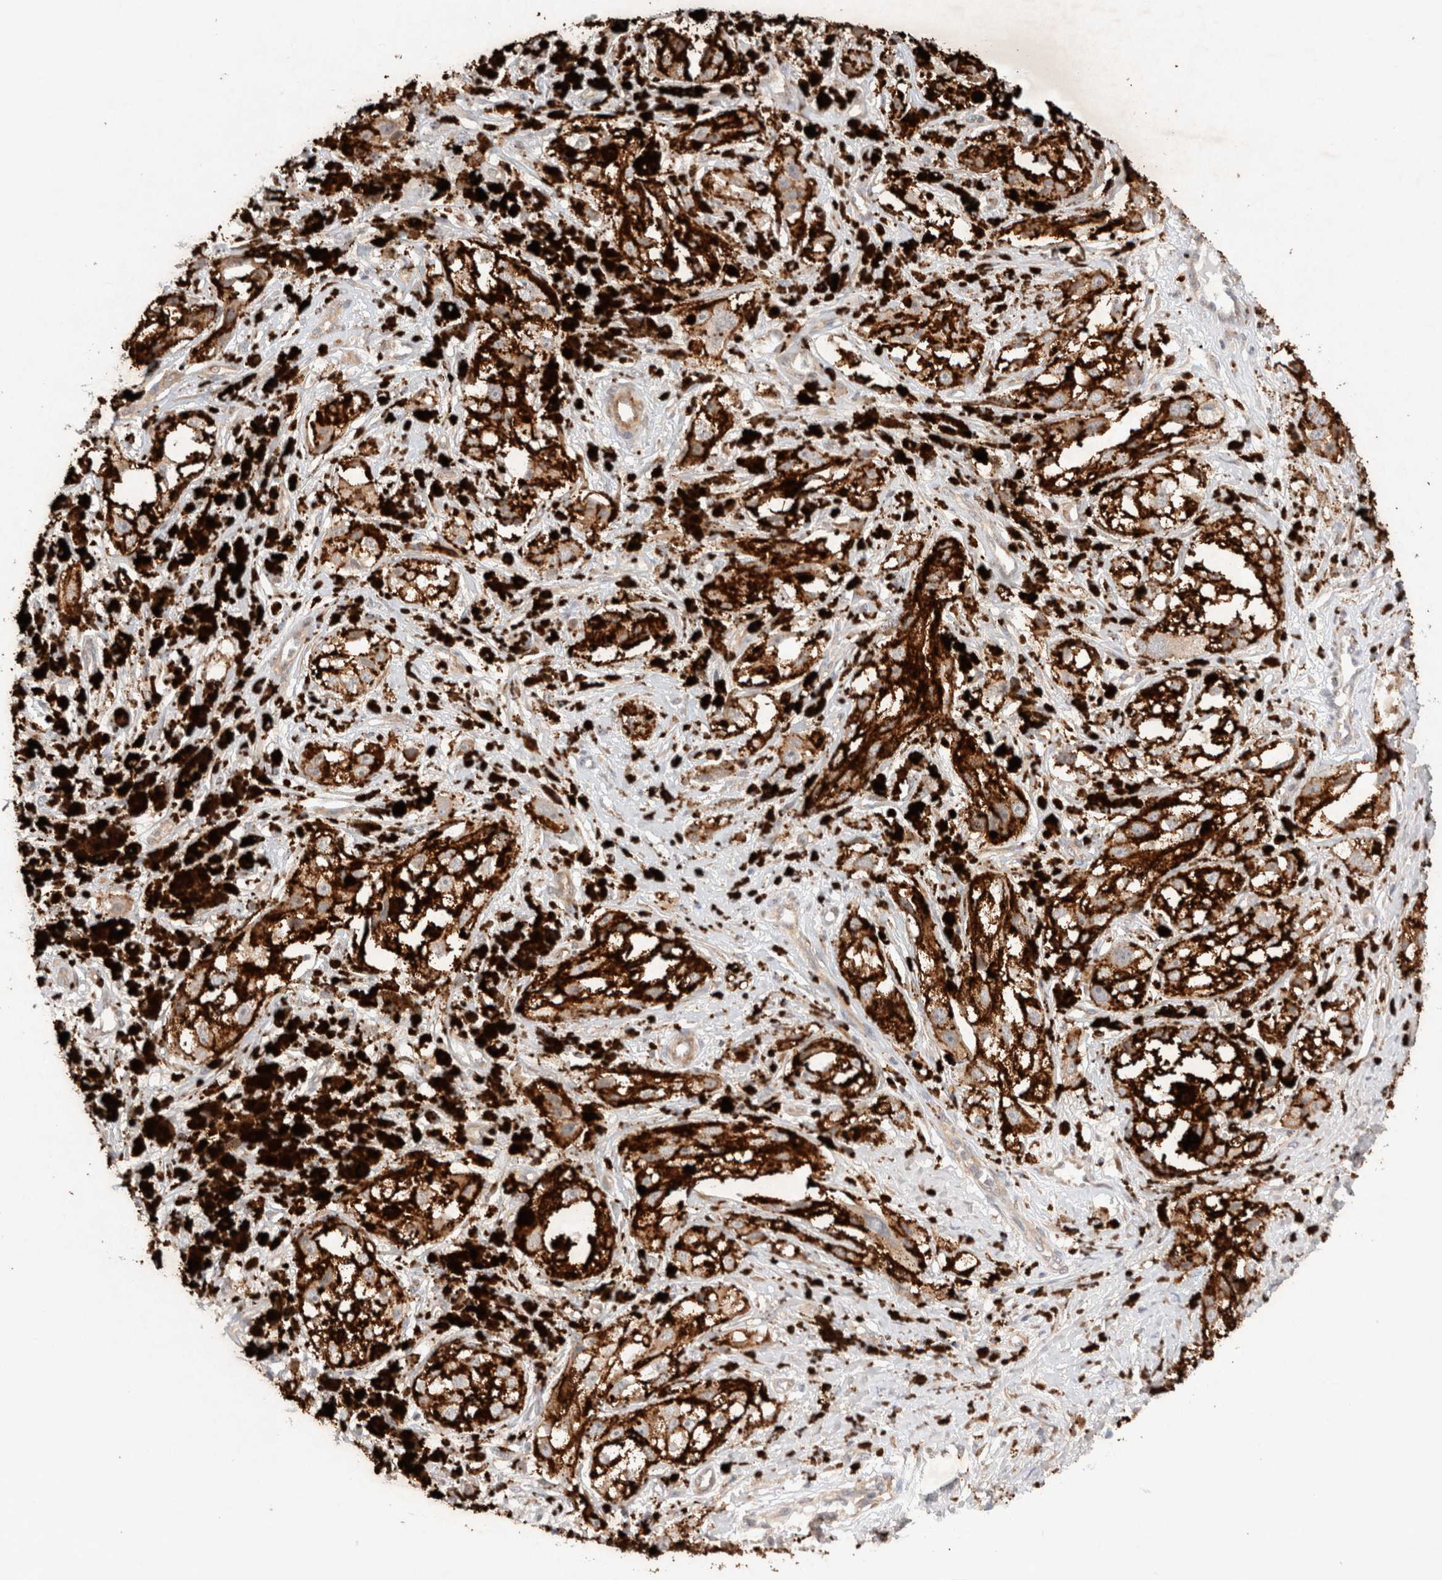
{"staining": {"intensity": "moderate", "quantity": ">75%", "location": "cytoplasmic/membranous"}, "tissue": "melanoma", "cell_type": "Tumor cells", "image_type": "cancer", "snomed": [{"axis": "morphology", "description": "Malignant melanoma, NOS"}, {"axis": "topography", "description": "Skin"}], "caption": "Malignant melanoma was stained to show a protein in brown. There is medium levels of moderate cytoplasmic/membranous positivity in about >75% of tumor cells.", "gene": "KLHL20", "patient": {"sex": "male", "age": 88}}